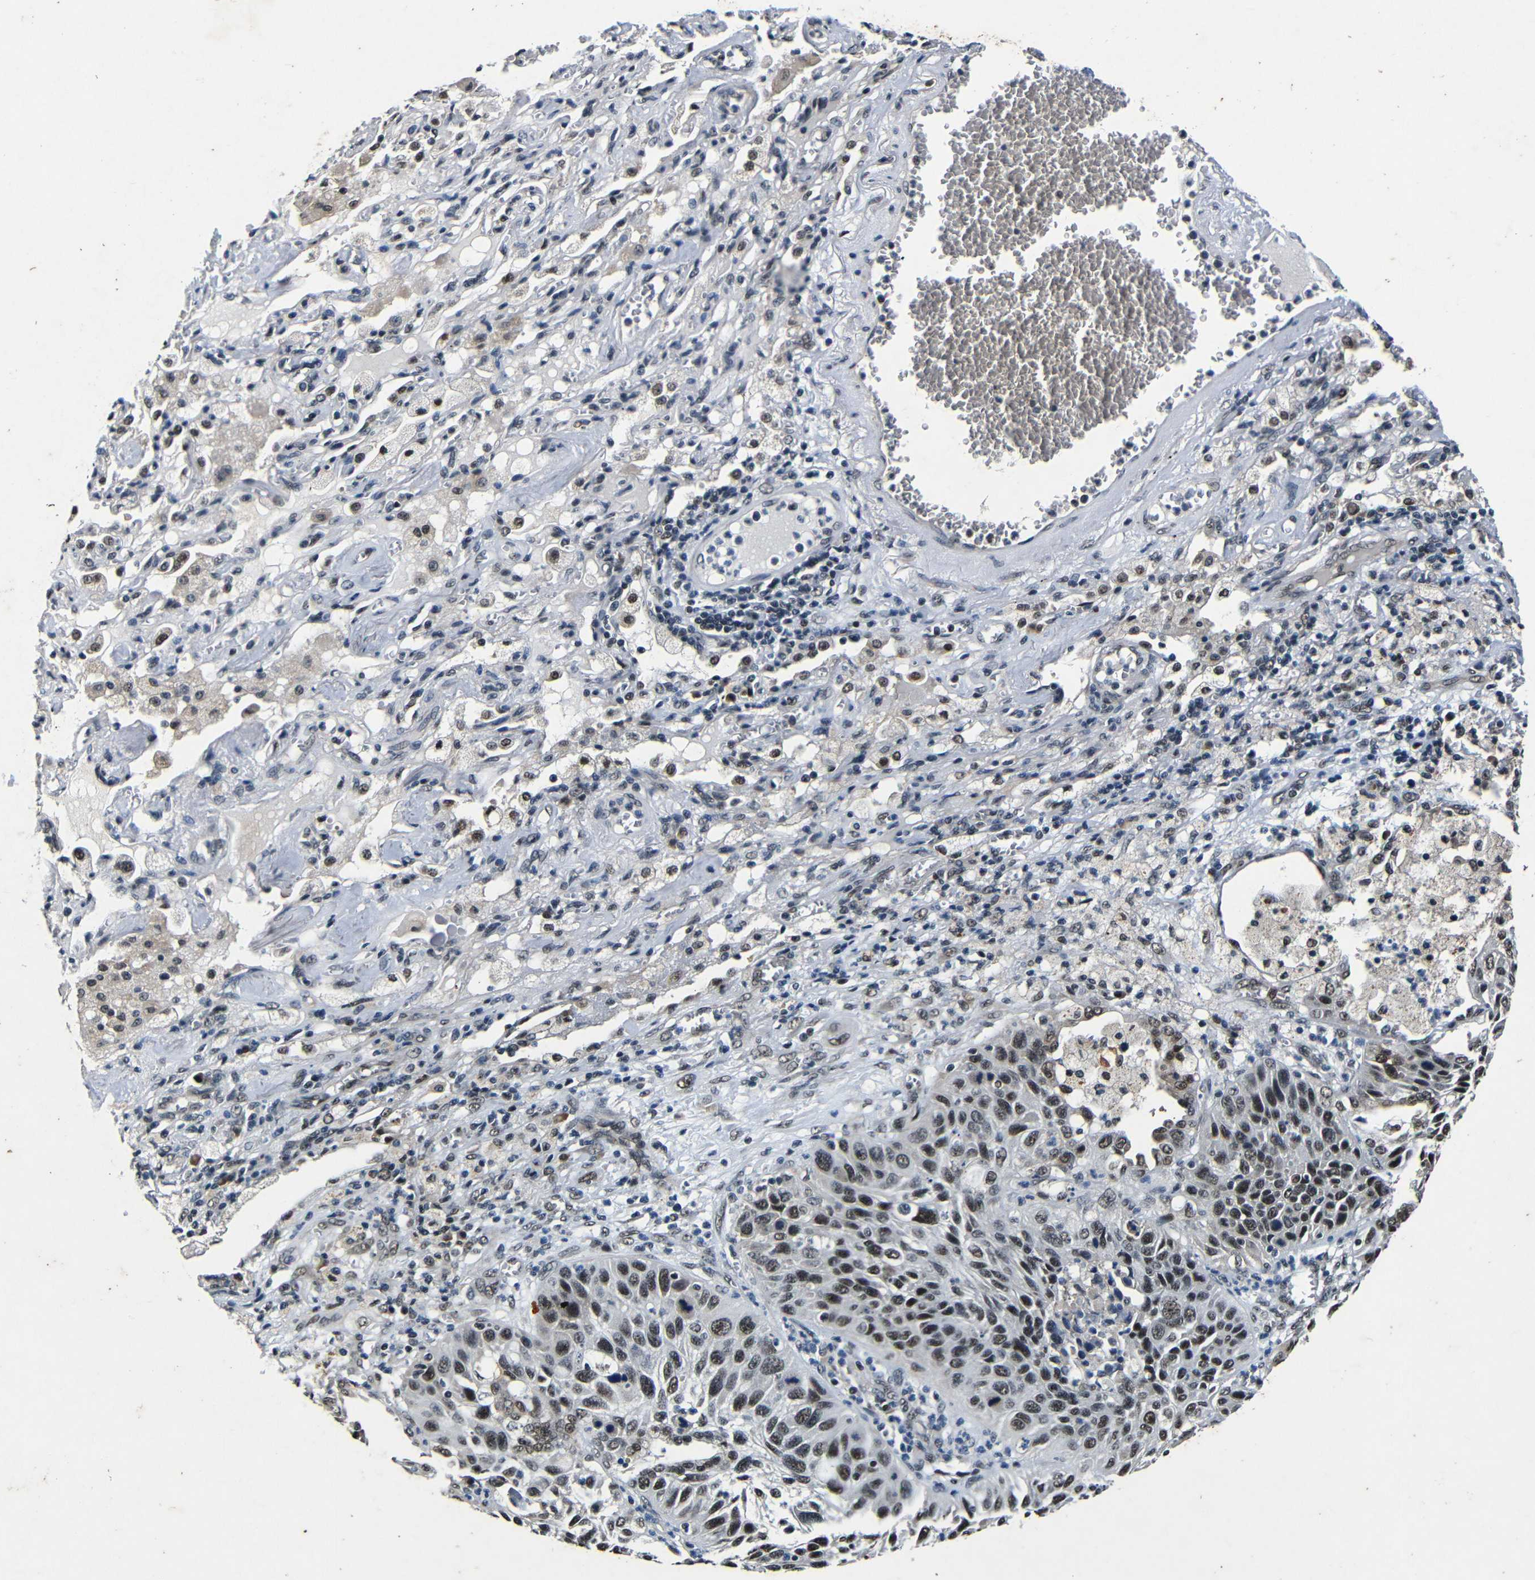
{"staining": {"intensity": "moderate", "quantity": ">75%", "location": "nuclear"}, "tissue": "lung cancer", "cell_type": "Tumor cells", "image_type": "cancer", "snomed": [{"axis": "morphology", "description": "Squamous cell carcinoma, NOS"}, {"axis": "topography", "description": "Lung"}], "caption": "Lung cancer (squamous cell carcinoma) stained with DAB (3,3'-diaminobenzidine) IHC exhibits medium levels of moderate nuclear expression in approximately >75% of tumor cells.", "gene": "FOXD4", "patient": {"sex": "female", "age": 76}}